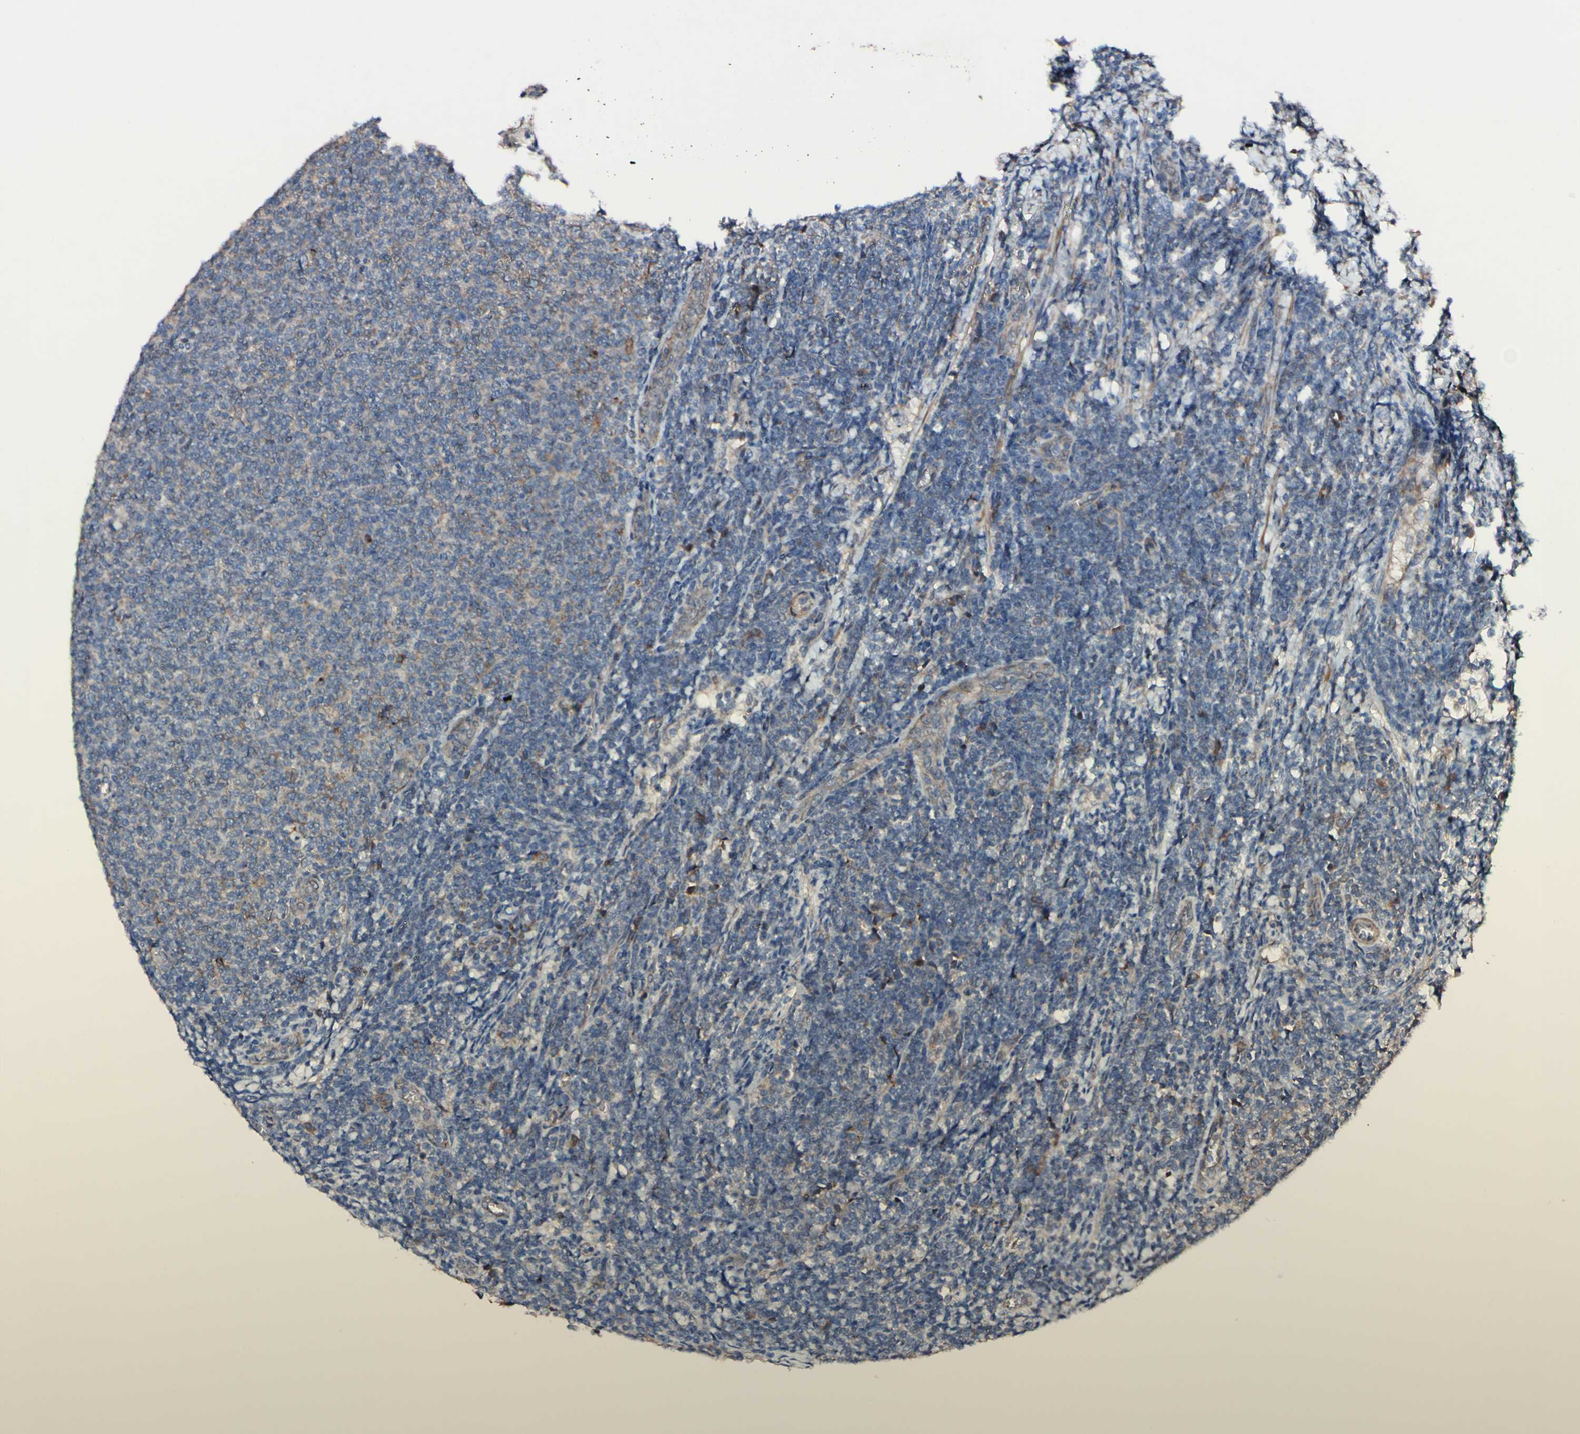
{"staining": {"intensity": "weak", "quantity": "<25%", "location": "cytoplasmic/membranous"}, "tissue": "lymphoma", "cell_type": "Tumor cells", "image_type": "cancer", "snomed": [{"axis": "morphology", "description": "Malignant lymphoma, non-Hodgkin's type, Low grade"}, {"axis": "topography", "description": "Lymph node"}], "caption": "IHC micrograph of human low-grade malignant lymphoma, non-Hodgkin's type stained for a protein (brown), which reveals no expression in tumor cells.", "gene": "PDGFB", "patient": {"sex": "male", "age": 66}}